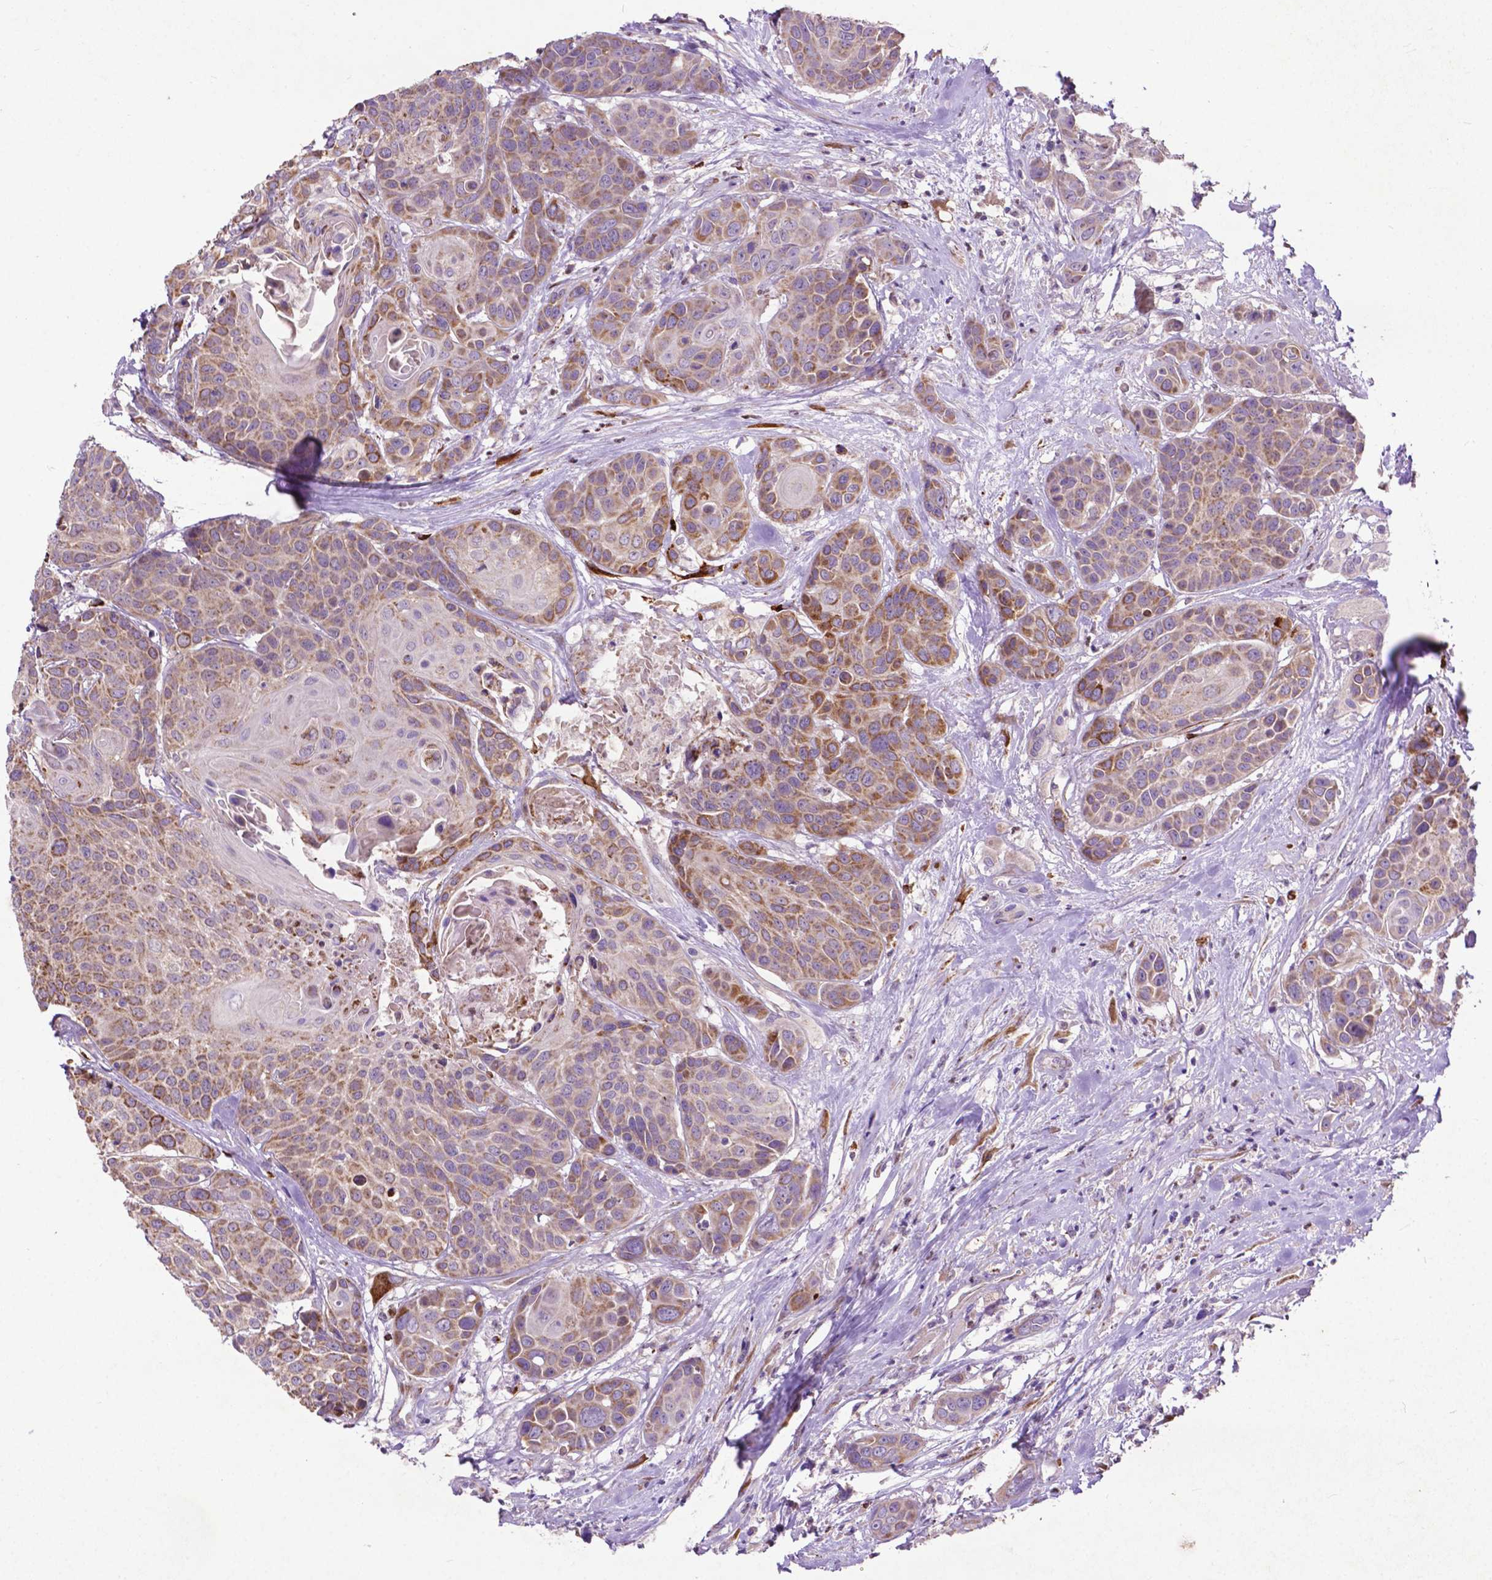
{"staining": {"intensity": "moderate", "quantity": ">75%", "location": "cytoplasmic/membranous"}, "tissue": "head and neck cancer", "cell_type": "Tumor cells", "image_type": "cancer", "snomed": [{"axis": "morphology", "description": "Squamous cell carcinoma, NOS"}, {"axis": "topography", "description": "Oral tissue"}, {"axis": "topography", "description": "Head-Neck"}], "caption": "Immunohistochemical staining of head and neck cancer (squamous cell carcinoma) shows moderate cytoplasmic/membranous protein expression in approximately >75% of tumor cells.", "gene": "THEGL", "patient": {"sex": "male", "age": 56}}